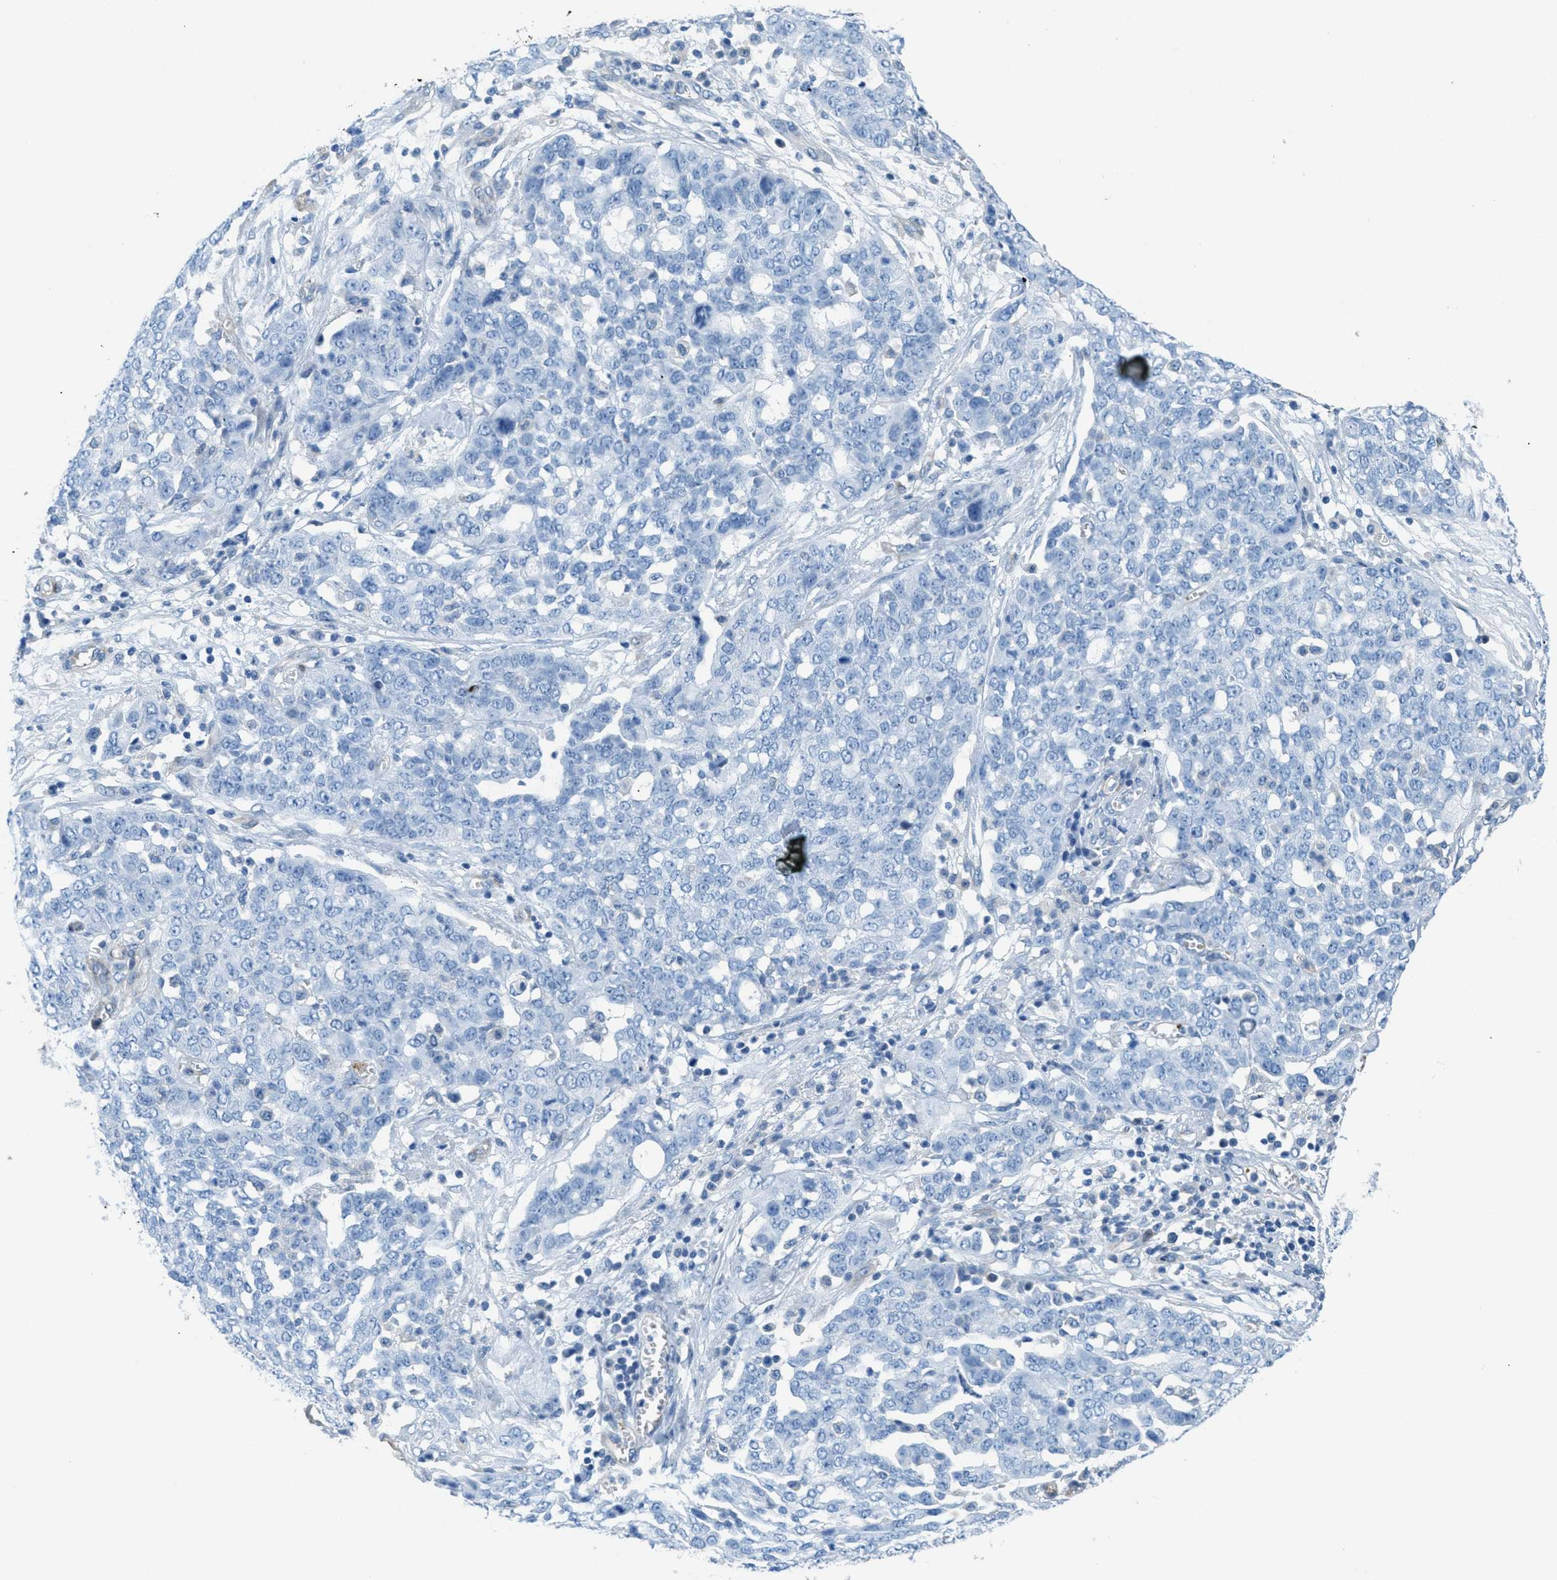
{"staining": {"intensity": "negative", "quantity": "none", "location": "none"}, "tissue": "ovarian cancer", "cell_type": "Tumor cells", "image_type": "cancer", "snomed": [{"axis": "morphology", "description": "Cystadenocarcinoma, serous, NOS"}, {"axis": "topography", "description": "Soft tissue"}, {"axis": "topography", "description": "Ovary"}], "caption": "Histopathology image shows no protein staining in tumor cells of serous cystadenocarcinoma (ovarian) tissue.", "gene": "MAPRE2", "patient": {"sex": "female", "age": 57}}